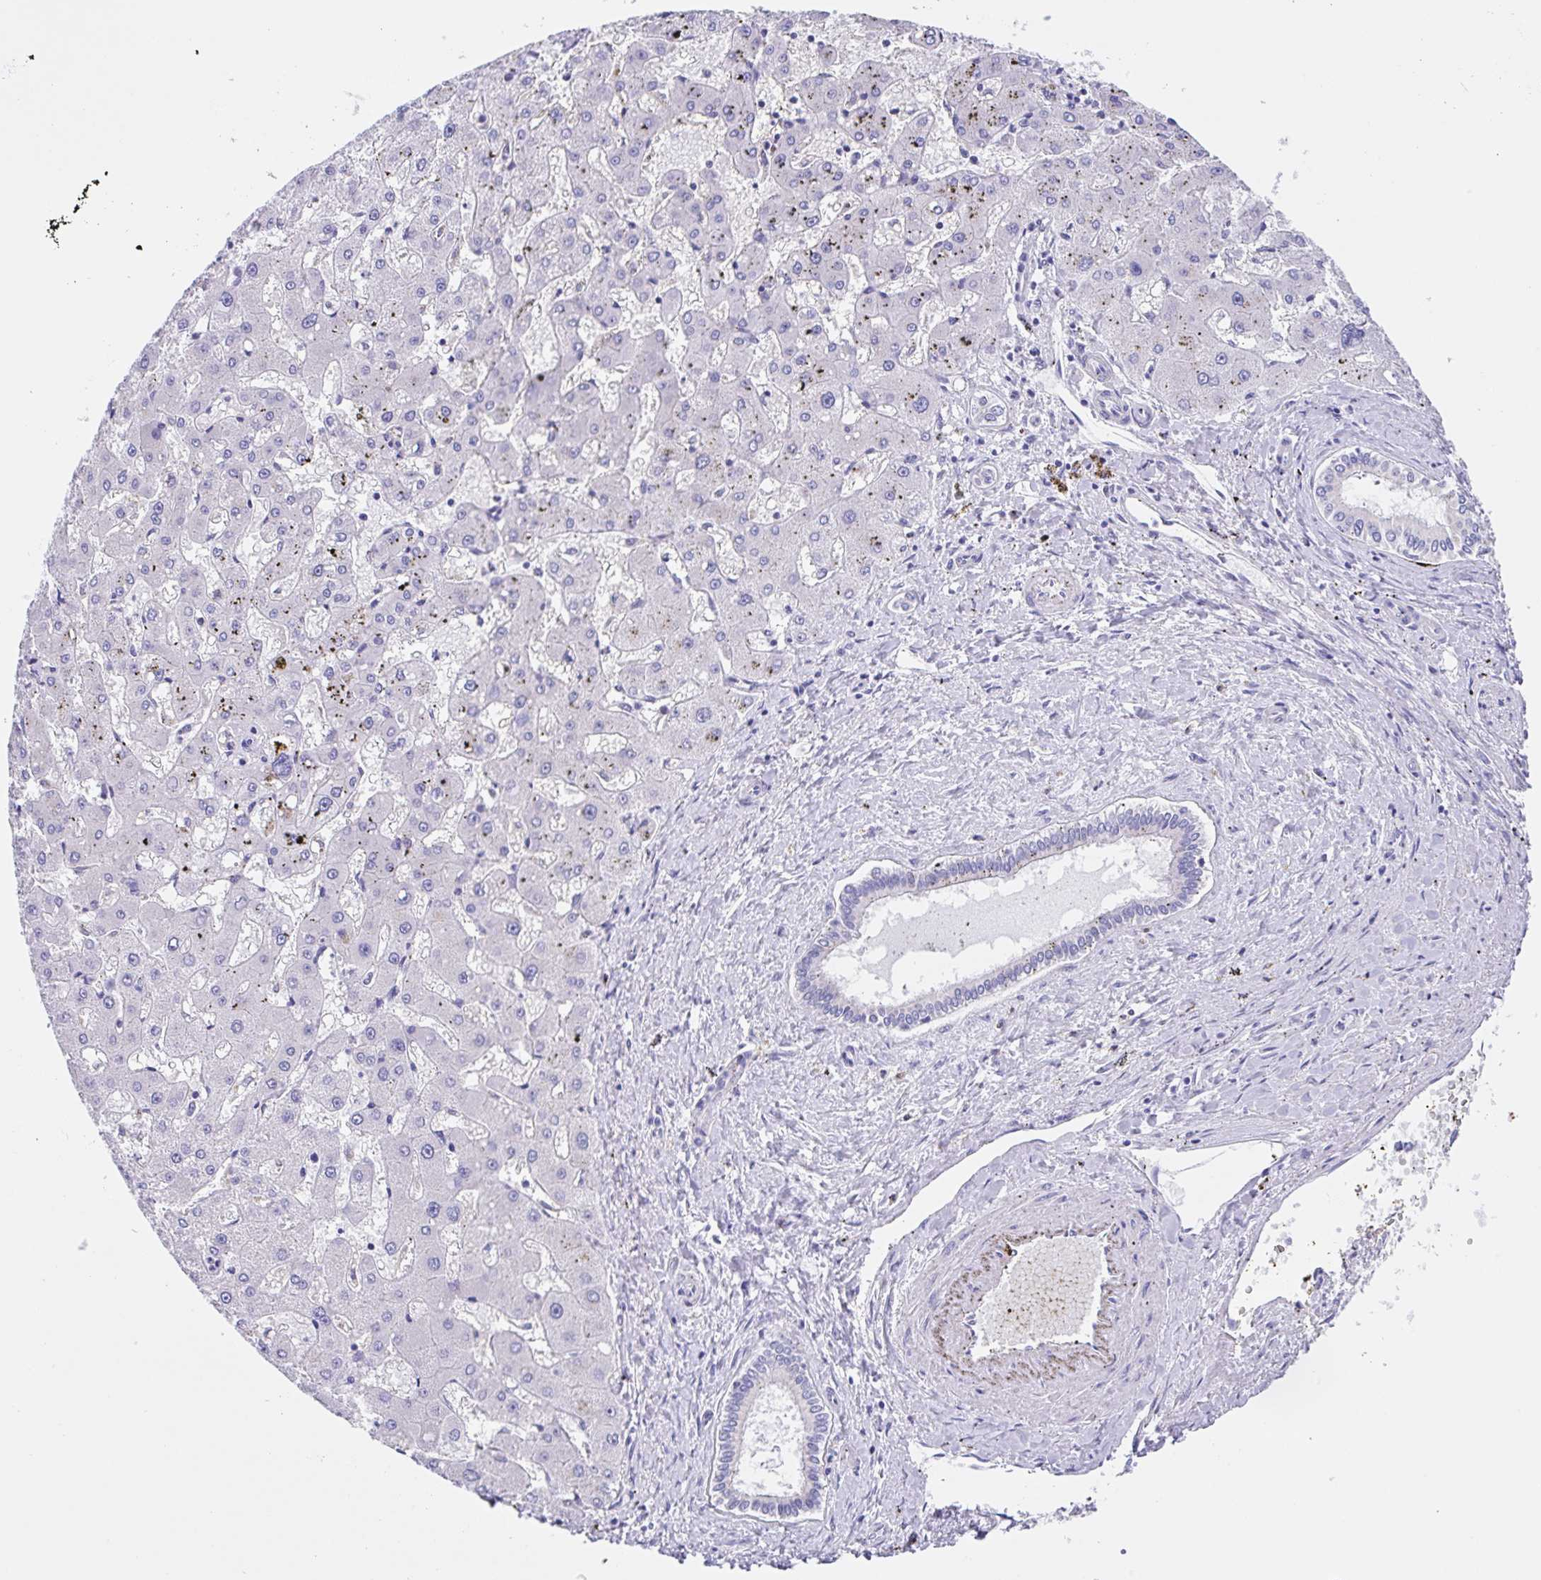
{"staining": {"intensity": "negative", "quantity": "none", "location": "none"}, "tissue": "liver cancer", "cell_type": "Tumor cells", "image_type": "cancer", "snomed": [{"axis": "morphology", "description": "Carcinoma, Hepatocellular, NOS"}, {"axis": "topography", "description": "Liver"}], "caption": "High magnification brightfield microscopy of hepatocellular carcinoma (liver) stained with DAB (3,3'-diaminobenzidine) (brown) and counterstained with hematoxylin (blue): tumor cells show no significant staining.", "gene": "SCG3", "patient": {"sex": "male", "age": 67}}